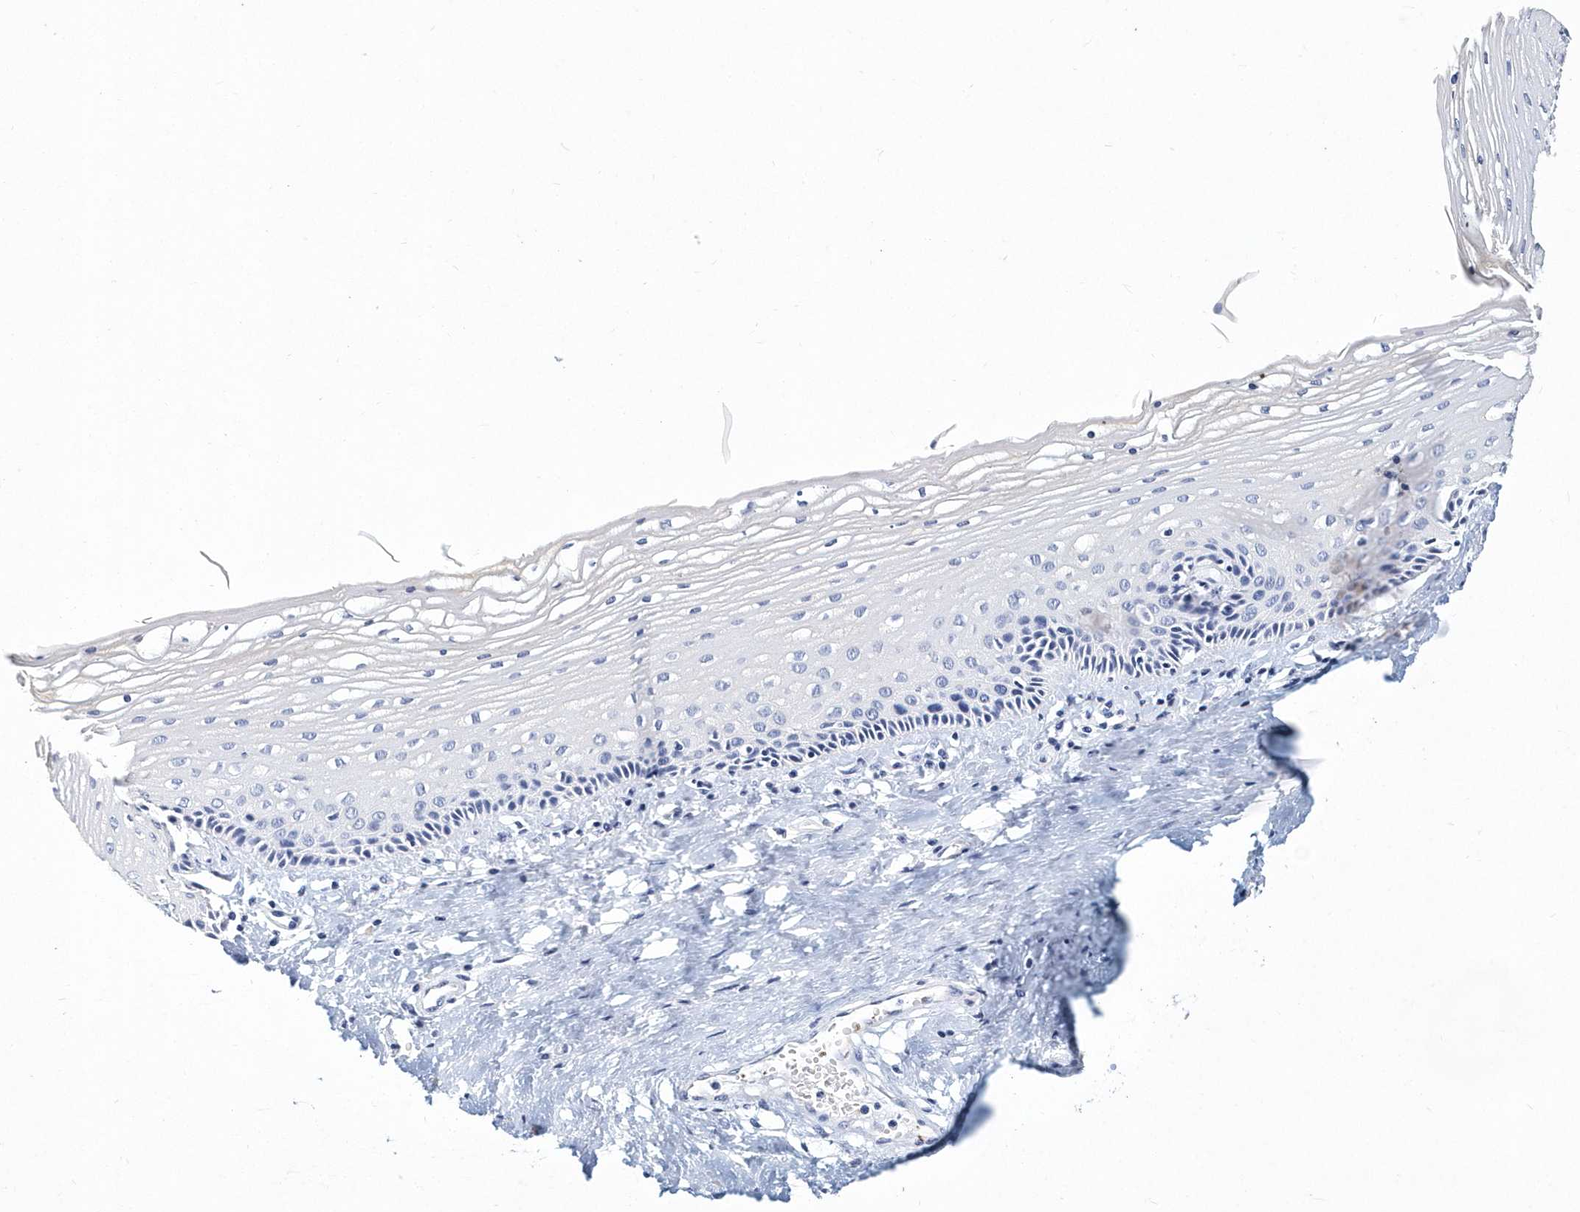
{"staining": {"intensity": "negative", "quantity": "none", "location": "none"}, "tissue": "vagina", "cell_type": "Squamous epithelial cells", "image_type": "normal", "snomed": [{"axis": "morphology", "description": "Normal tissue, NOS"}, {"axis": "topography", "description": "Vagina"}], "caption": "An immunohistochemistry photomicrograph of benign vagina is shown. There is no staining in squamous epithelial cells of vagina. Brightfield microscopy of immunohistochemistry (IHC) stained with DAB (3,3'-diaminobenzidine) (brown) and hematoxylin (blue), captured at high magnification.", "gene": "ITGA2B", "patient": {"sex": "female", "age": 46}}